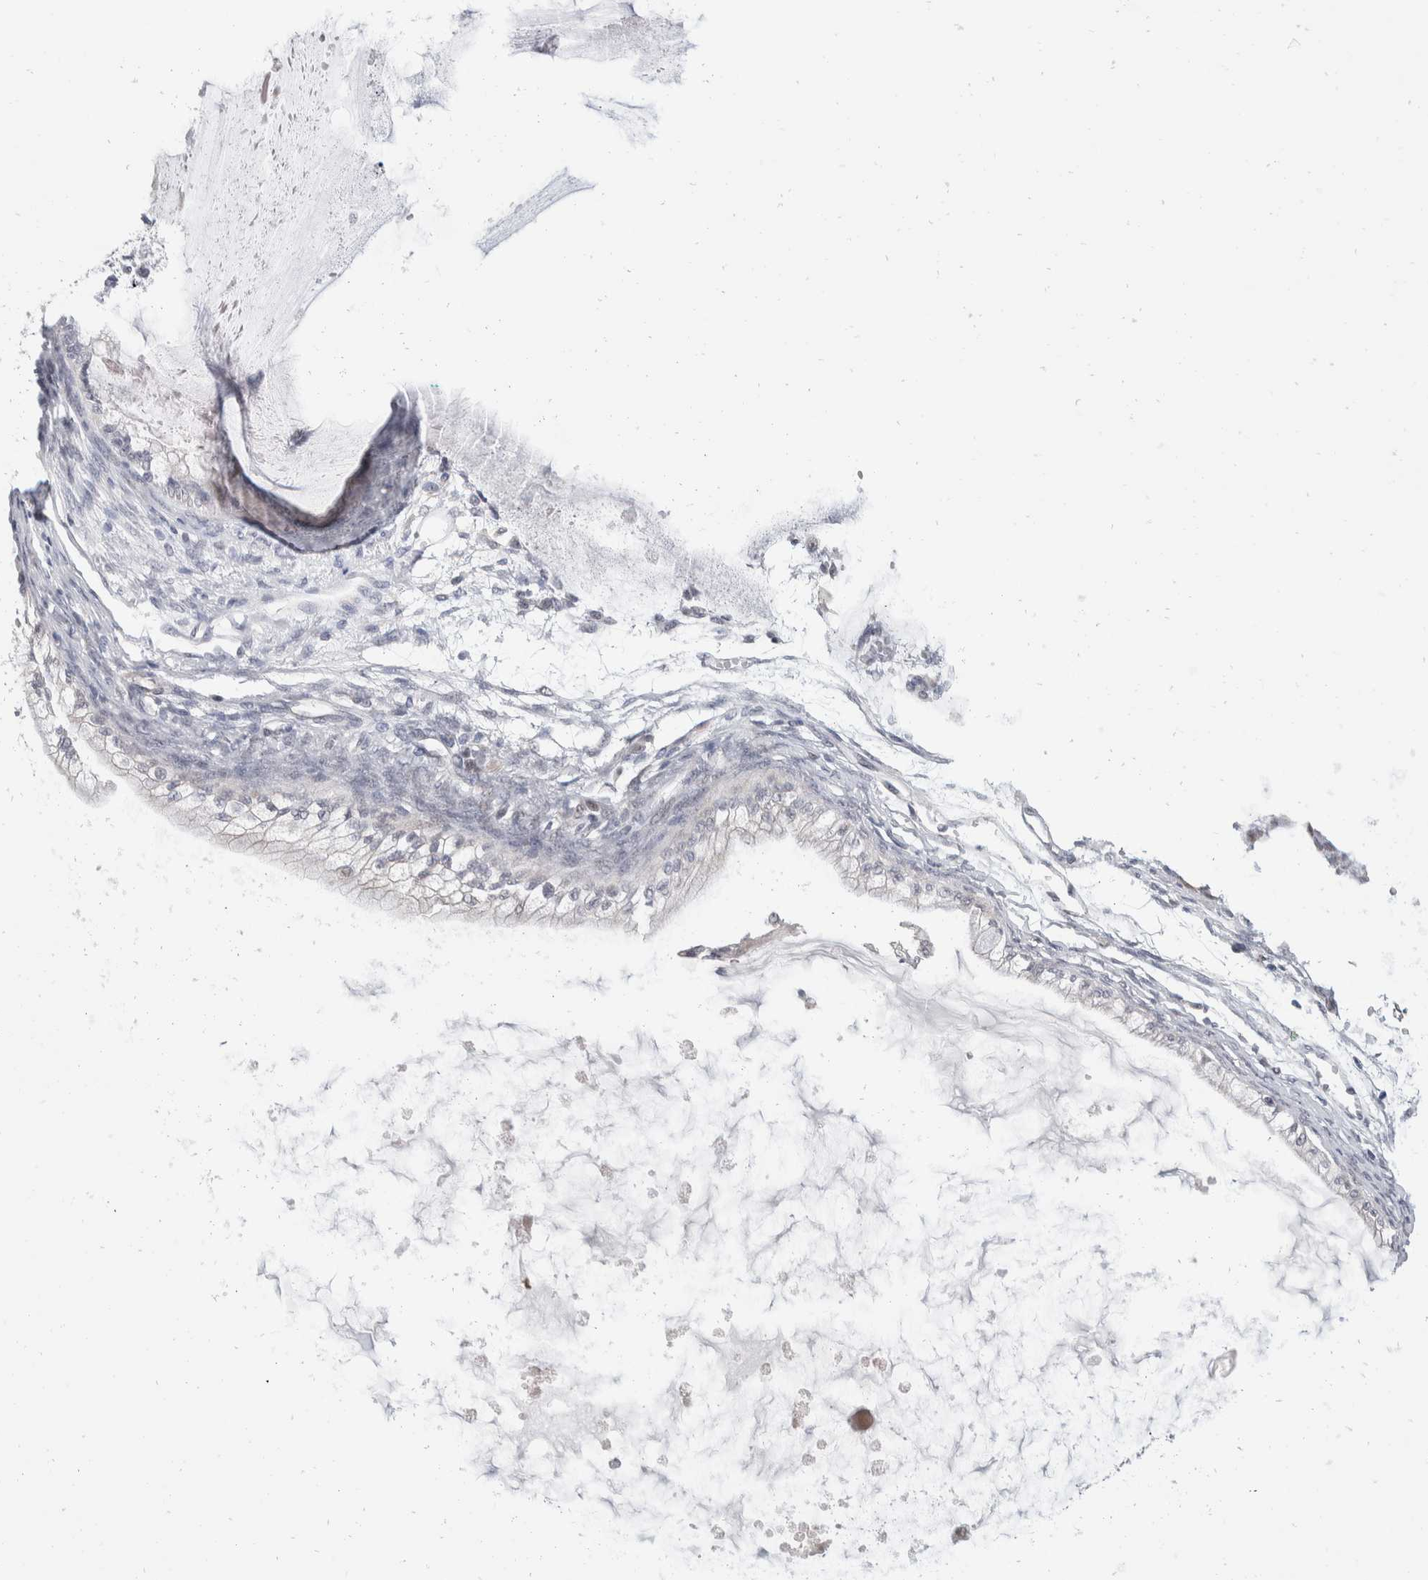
{"staining": {"intensity": "negative", "quantity": "none", "location": "none"}, "tissue": "ovarian cancer", "cell_type": "Tumor cells", "image_type": "cancer", "snomed": [{"axis": "morphology", "description": "Cystadenocarcinoma, mucinous, NOS"}, {"axis": "topography", "description": "Ovary"}], "caption": "Immunohistochemistry (IHC) micrograph of human ovarian cancer stained for a protein (brown), which reveals no expression in tumor cells.", "gene": "CATSPERD", "patient": {"sex": "female", "age": 57}}